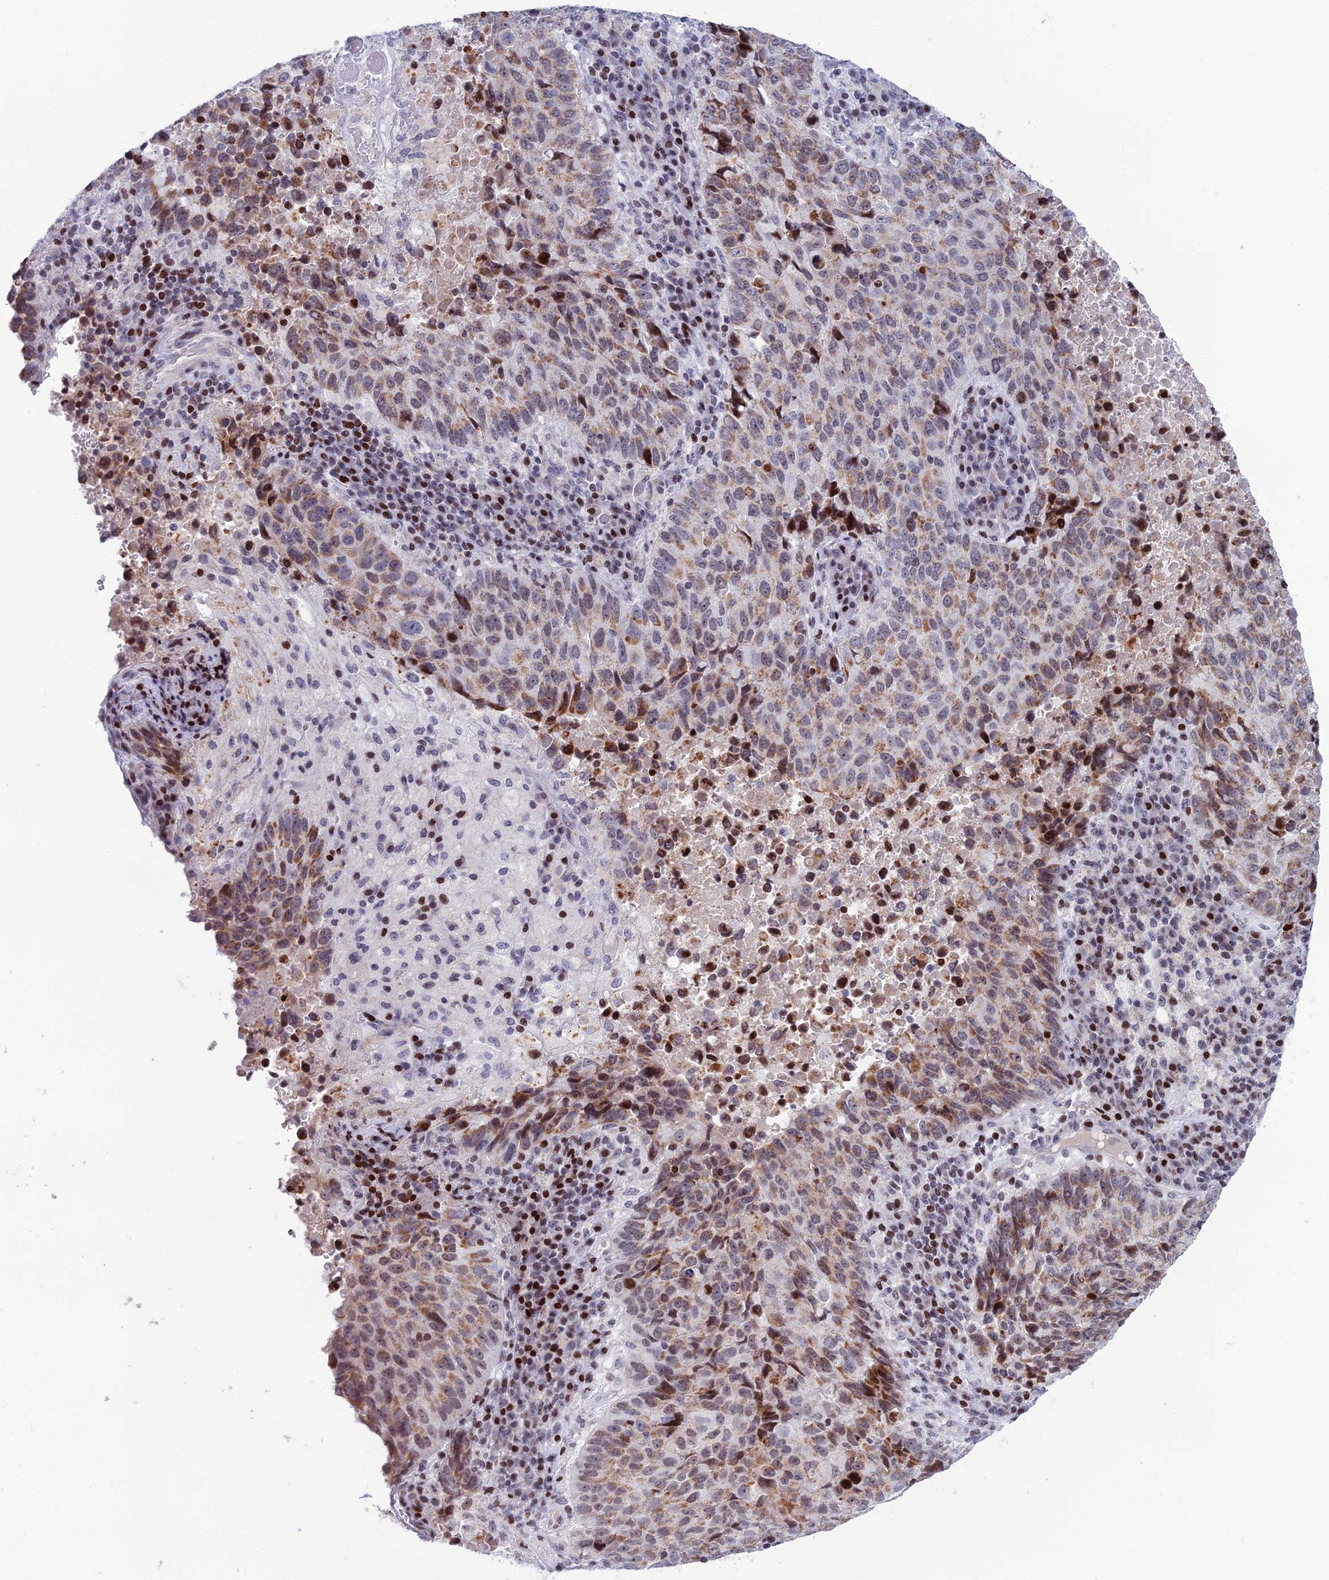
{"staining": {"intensity": "moderate", "quantity": ">75%", "location": "cytoplasmic/membranous,nuclear"}, "tissue": "lung cancer", "cell_type": "Tumor cells", "image_type": "cancer", "snomed": [{"axis": "morphology", "description": "Squamous cell carcinoma, NOS"}, {"axis": "topography", "description": "Lung"}], "caption": "This photomicrograph displays squamous cell carcinoma (lung) stained with immunohistochemistry (IHC) to label a protein in brown. The cytoplasmic/membranous and nuclear of tumor cells show moderate positivity for the protein. Nuclei are counter-stained blue.", "gene": "AFF3", "patient": {"sex": "male", "age": 73}}